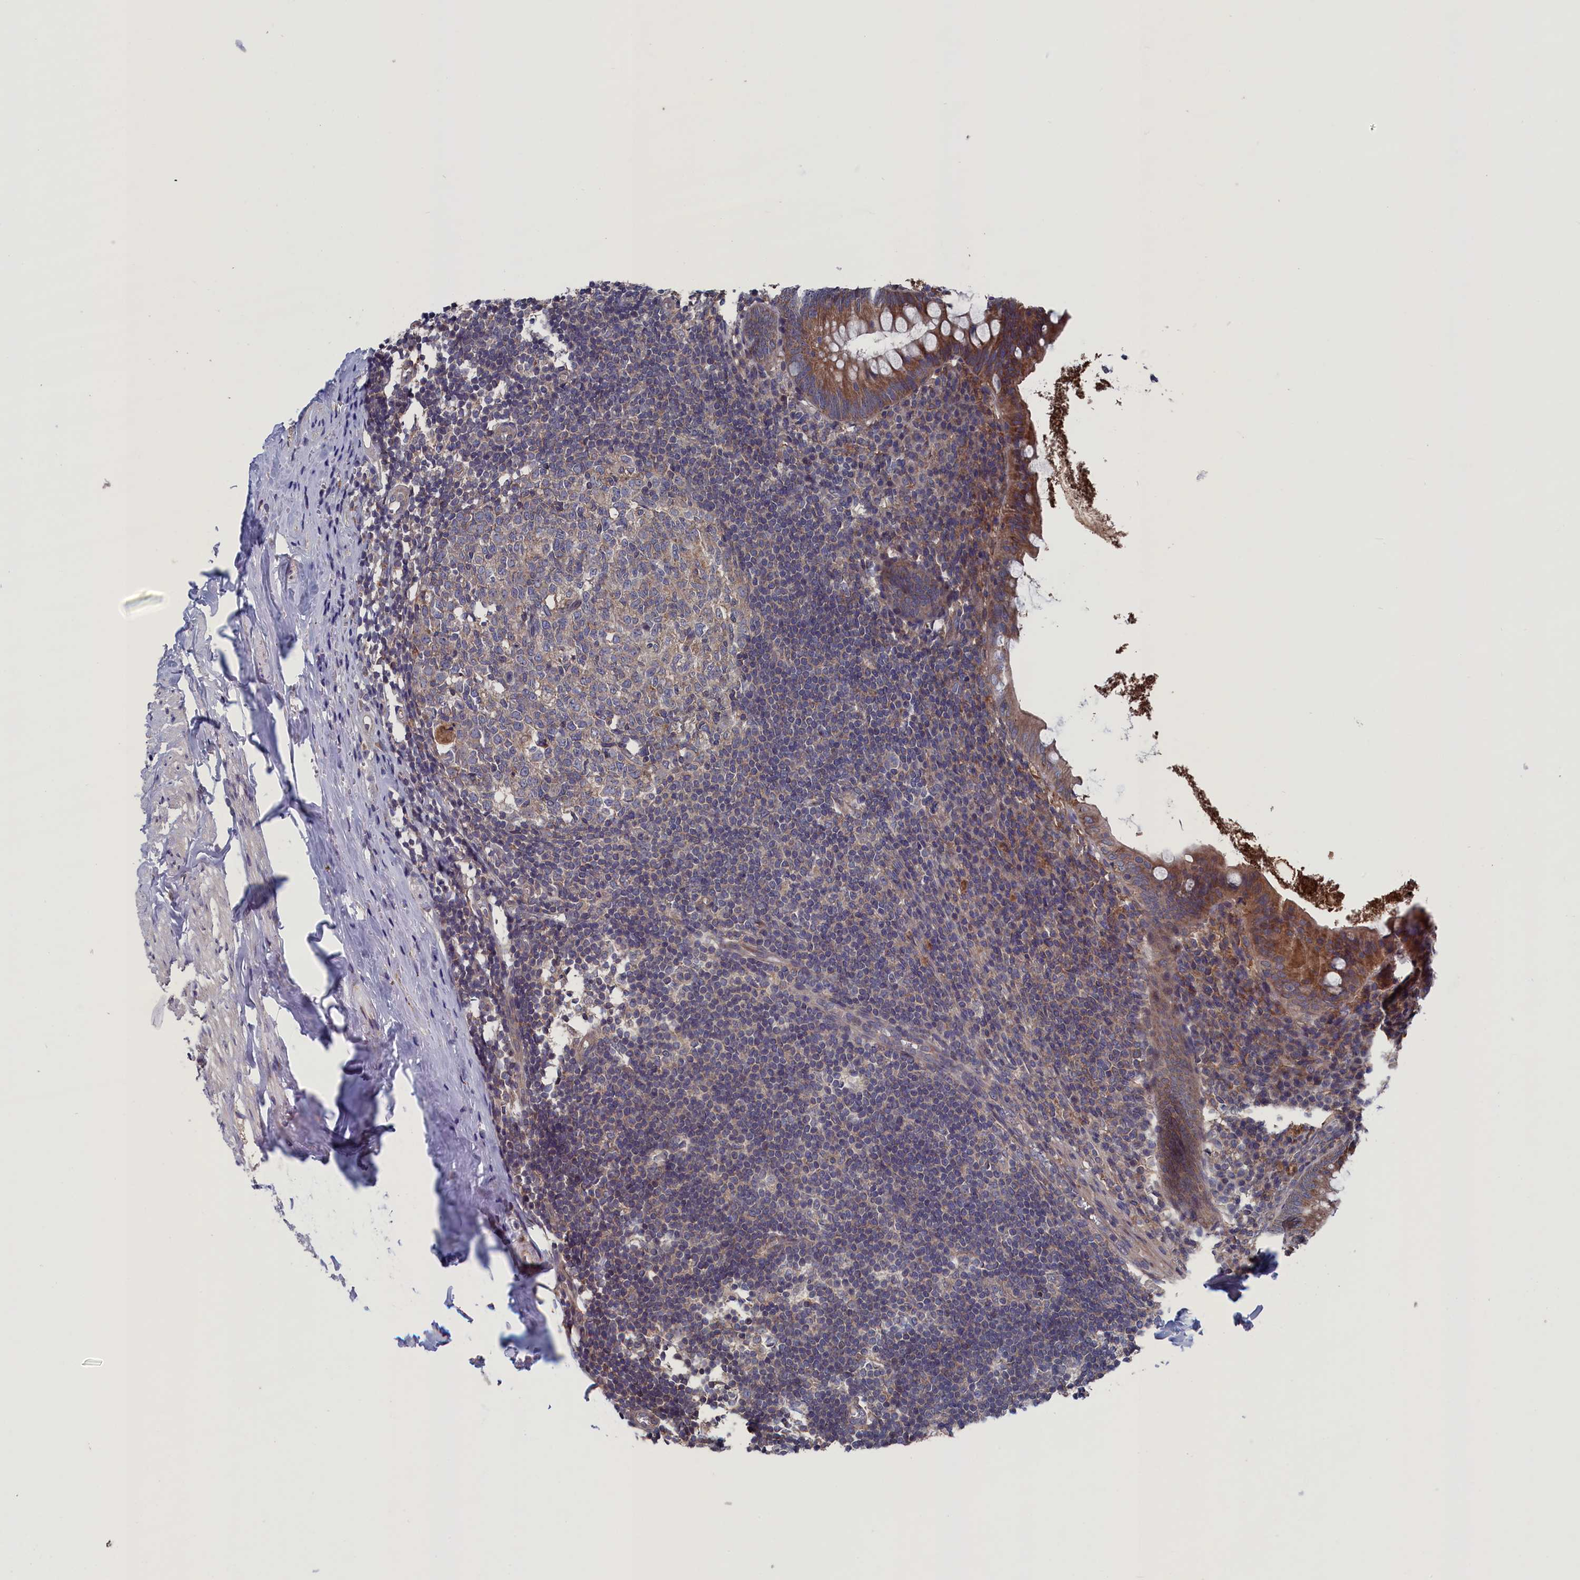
{"staining": {"intensity": "strong", "quantity": ">75%", "location": "cytoplasmic/membranous"}, "tissue": "appendix", "cell_type": "Glandular cells", "image_type": "normal", "snomed": [{"axis": "morphology", "description": "Normal tissue, NOS"}, {"axis": "topography", "description": "Appendix"}], "caption": "An IHC image of normal tissue is shown. Protein staining in brown highlights strong cytoplasmic/membranous positivity in appendix within glandular cells.", "gene": "SPATA13", "patient": {"sex": "female", "age": 51}}